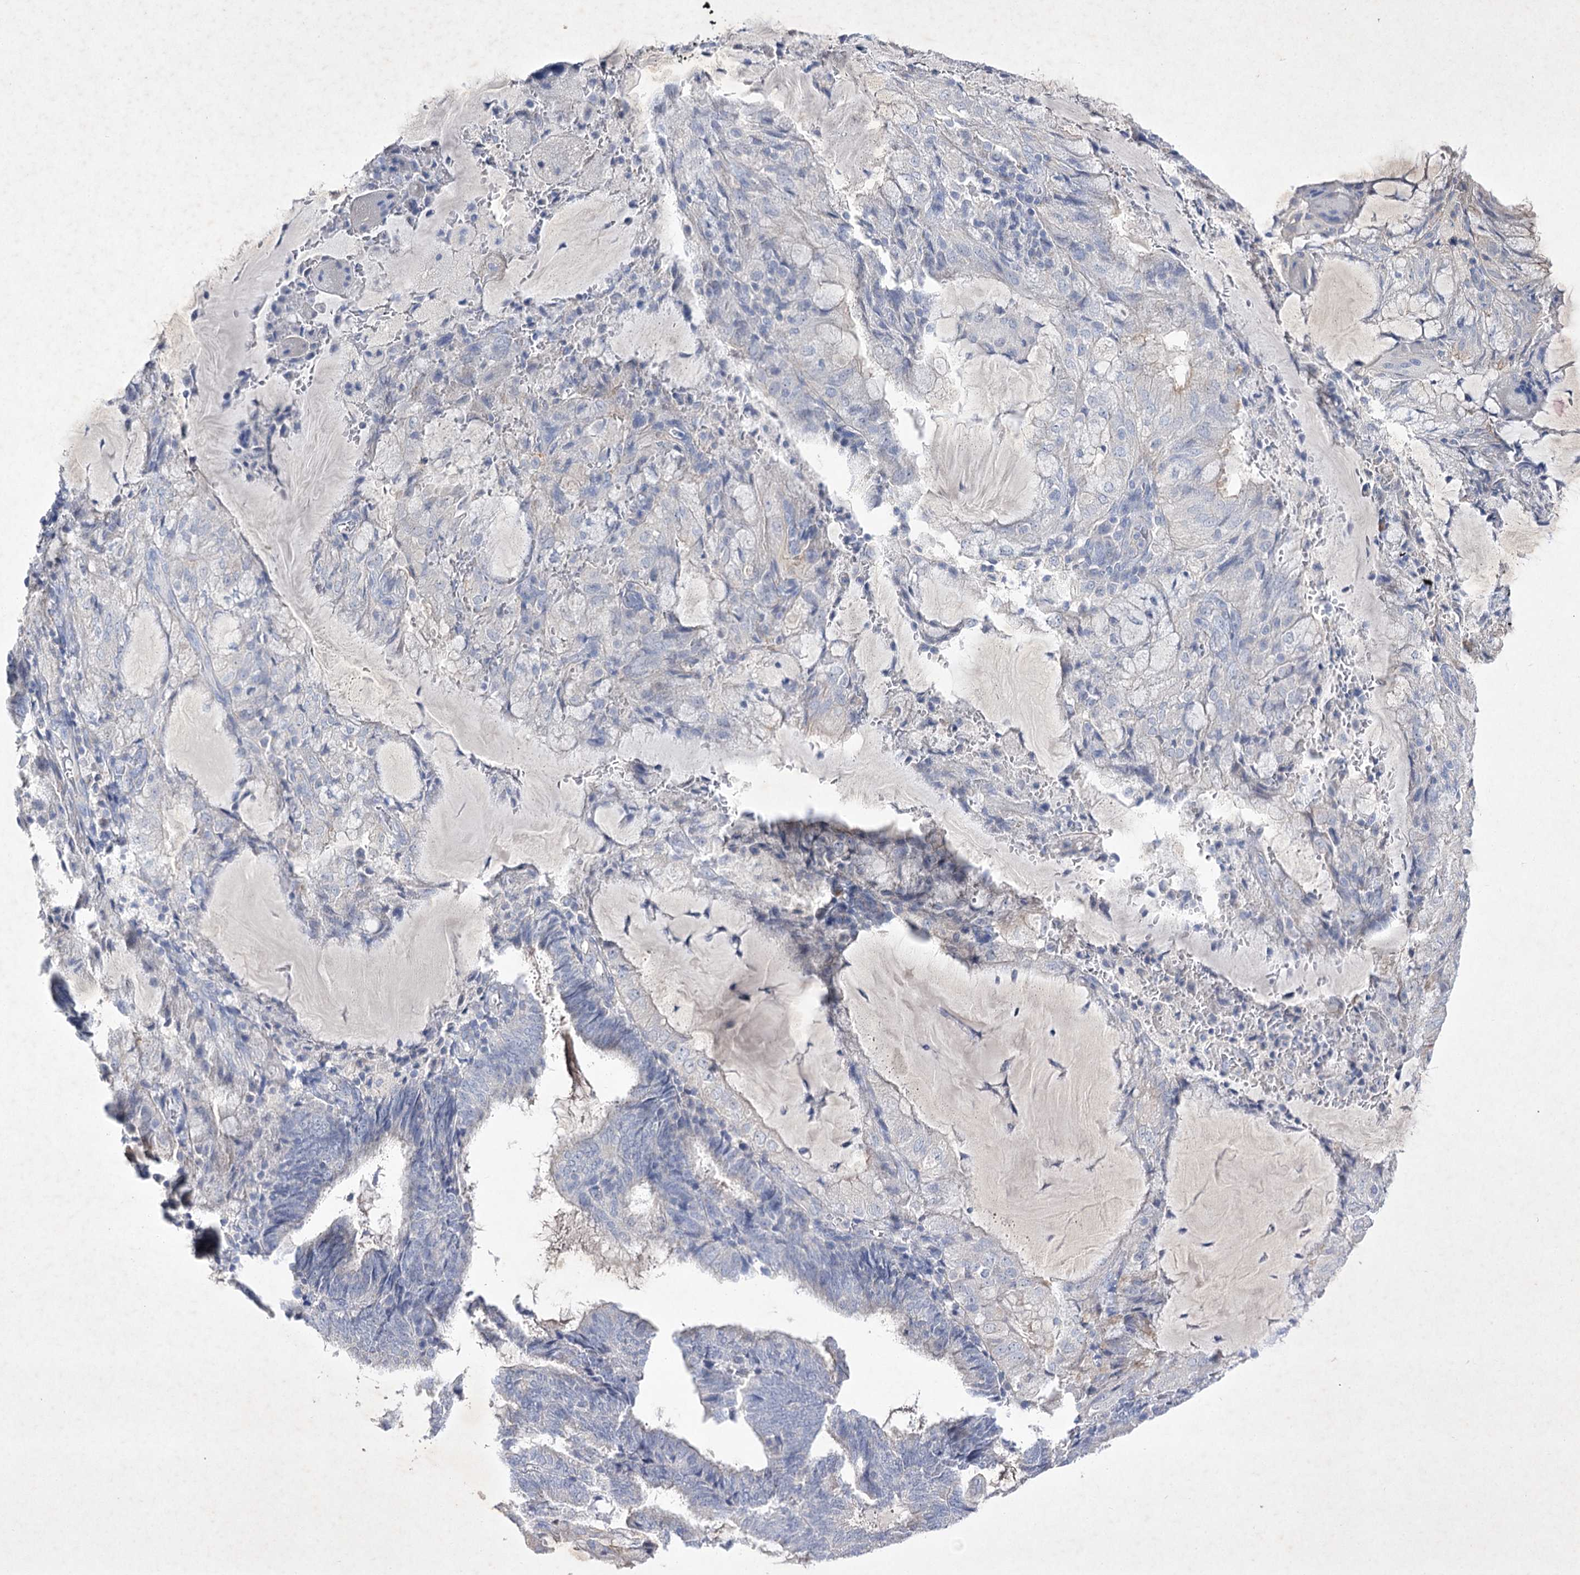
{"staining": {"intensity": "negative", "quantity": "none", "location": "none"}, "tissue": "endometrial cancer", "cell_type": "Tumor cells", "image_type": "cancer", "snomed": [{"axis": "morphology", "description": "Adenocarcinoma, NOS"}, {"axis": "topography", "description": "Endometrium"}], "caption": "A histopathology image of human endometrial cancer is negative for staining in tumor cells.", "gene": "COX15", "patient": {"sex": "female", "age": 81}}